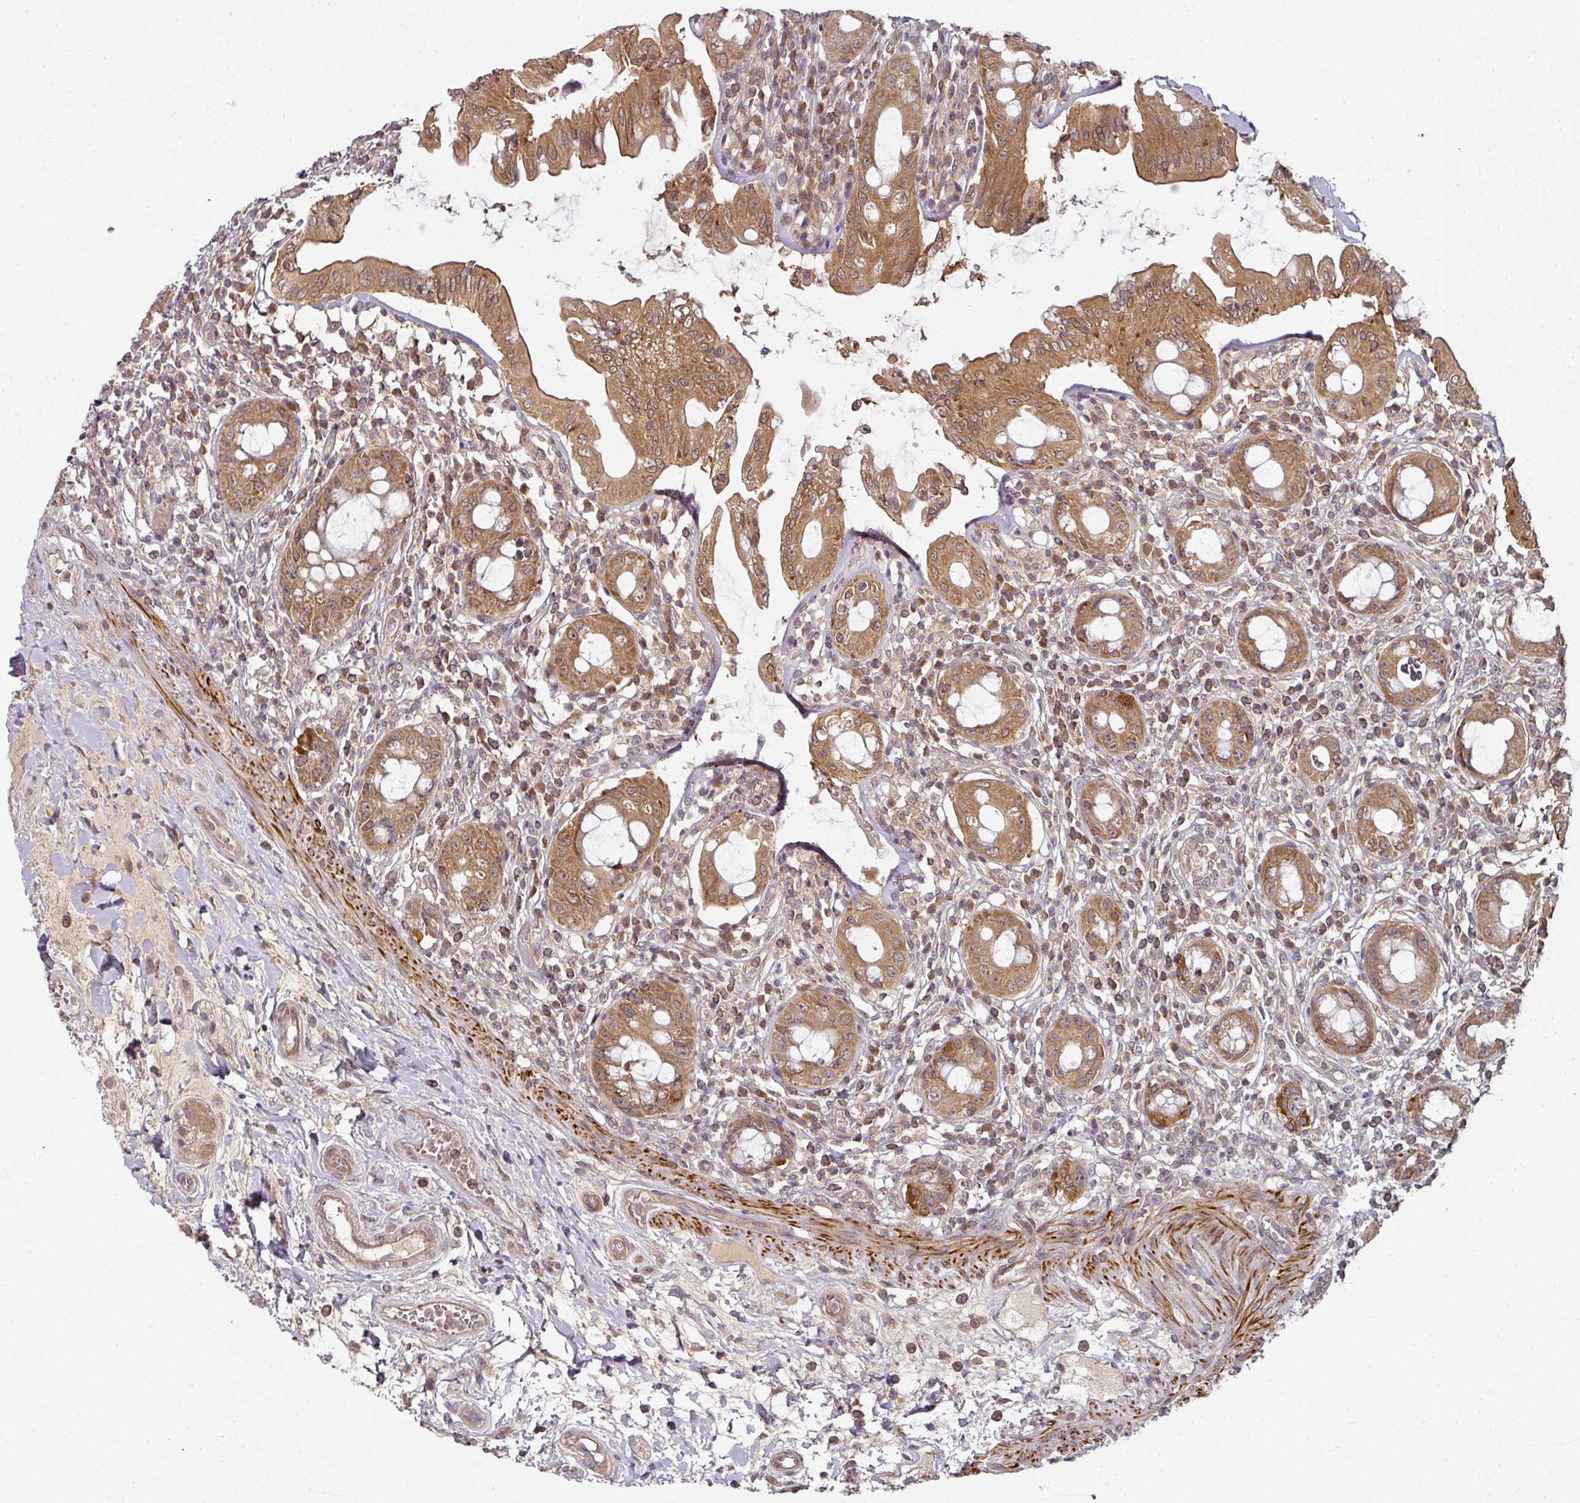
{"staining": {"intensity": "moderate", "quantity": ">75%", "location": "cytoplasmic/membranous"}, "tissue": "rectum", "cell_type": "Glandular cells", "image_type": "normal", "snomed": [{"axis": "morphology", "description": "Normal tissue, NOS"}, {"axis": "topography", "description": "Rectum"}], "caption": "High-power microscopy captured an IHC photomicrograph of unremarkable rectum, revealing moderate cytoplasmic/membranous expression in about >75% of glandular cells.", "gene": "MAP2K2", "patient": {"sex": "female", "age": 57}}